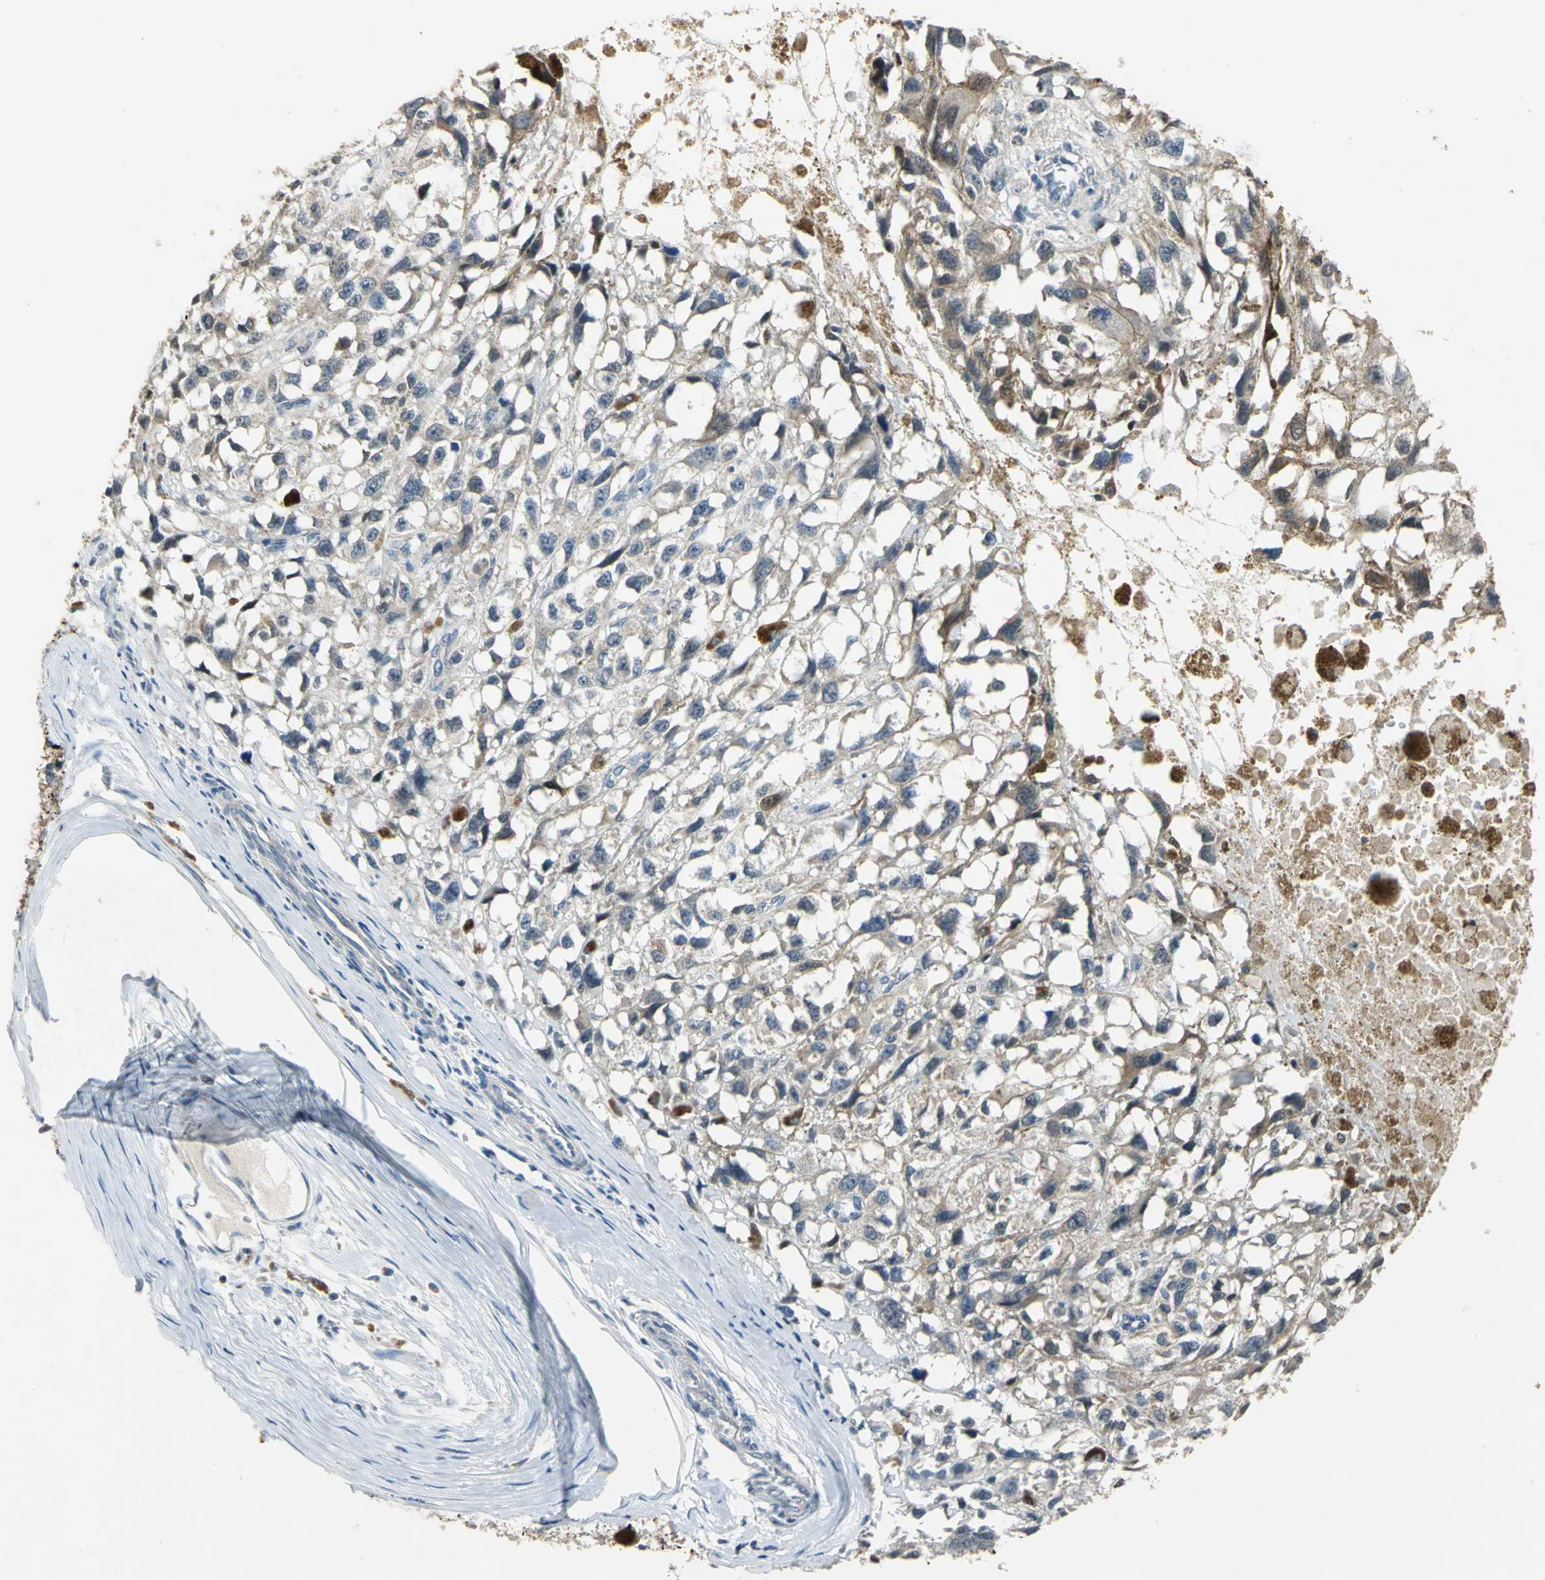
{"staining": {"intensity": "weak", "quantity": "25%-75%", "location": "cytoplasmic/membranous"}, "tissue": "melanoma", "cell_type": "Tumor cells", "image_type": "cancer", "snomed": [{"axis": "morphology", "description": "Malignant melanoma, Metastatic site"}, {"axis": "topography", "description": "Lymph node"}], "caption": "Immunohistochemical staining of malignant melanoma (metastatic site) reveals low levels of weak cytoplasmic/membranous protein positivity in approximately 25%-75% of tumor cells.", "gene": "JADE3", "patient": {"sex": "male", "age": 59}}